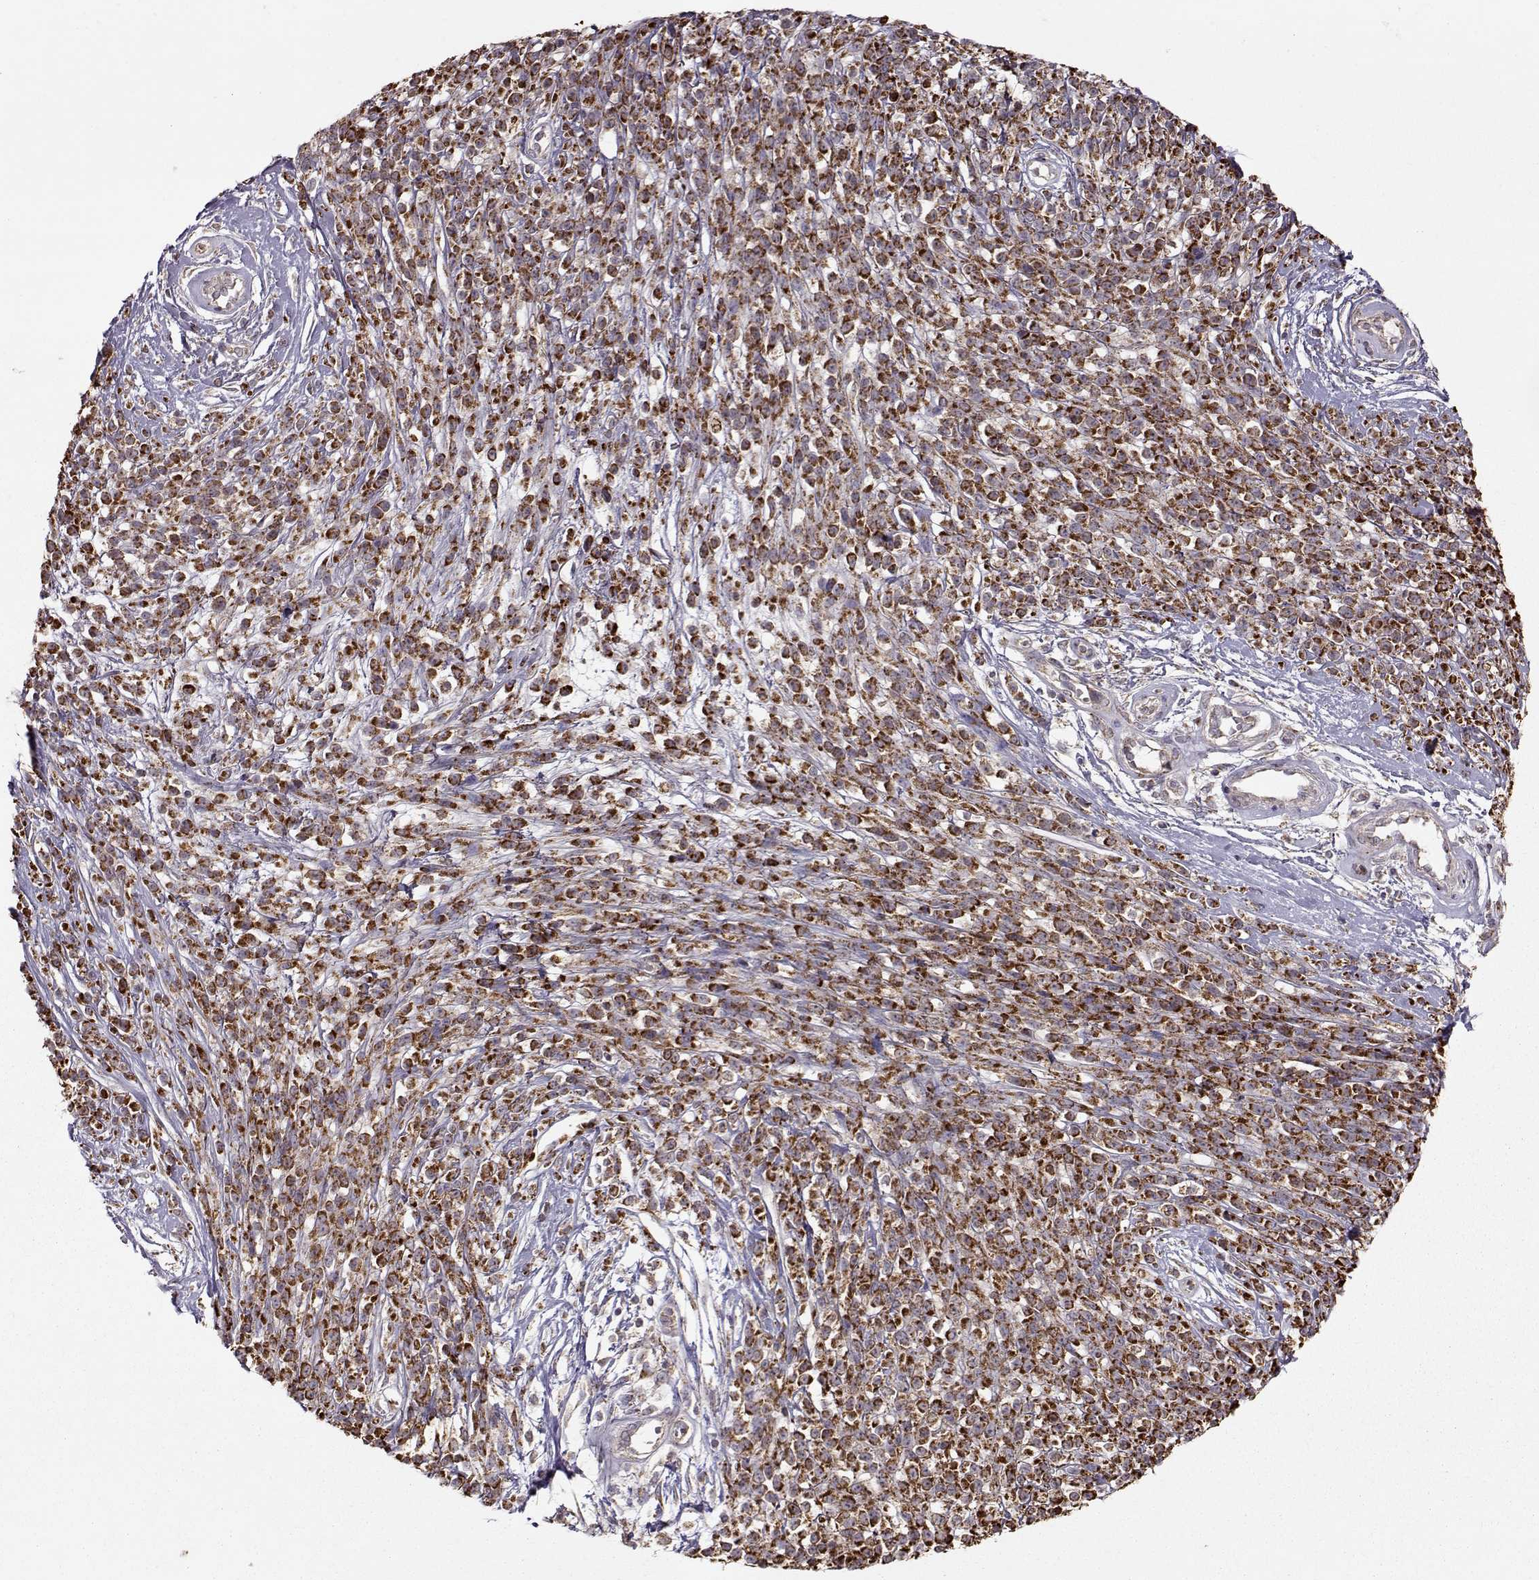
{"staining": {"intensity": "strong", "quantity": ">75%", "location": "cytoplasmic/membranous"}, "tissue": "melanoma", "cell_type": "Tumor cells", "image_type": "cancer", "snomed": [{"axis": "morphology", "description": "Malignant melanoma, NOS"}, {"axis": "topography", "description": "Skin"}, {"axis": "topography", "description": "Skin of trunk"}], "caption": "Immunohistochemistry (DAB (3,3'-diaminobenzidine)) staining of human malignant melanoma displays strong cytoplasmic/membranous protein expression in approximately >75% of tumor cells.", "gene": "CMTM3", "patient": {"sex": "male", "age": 74}}